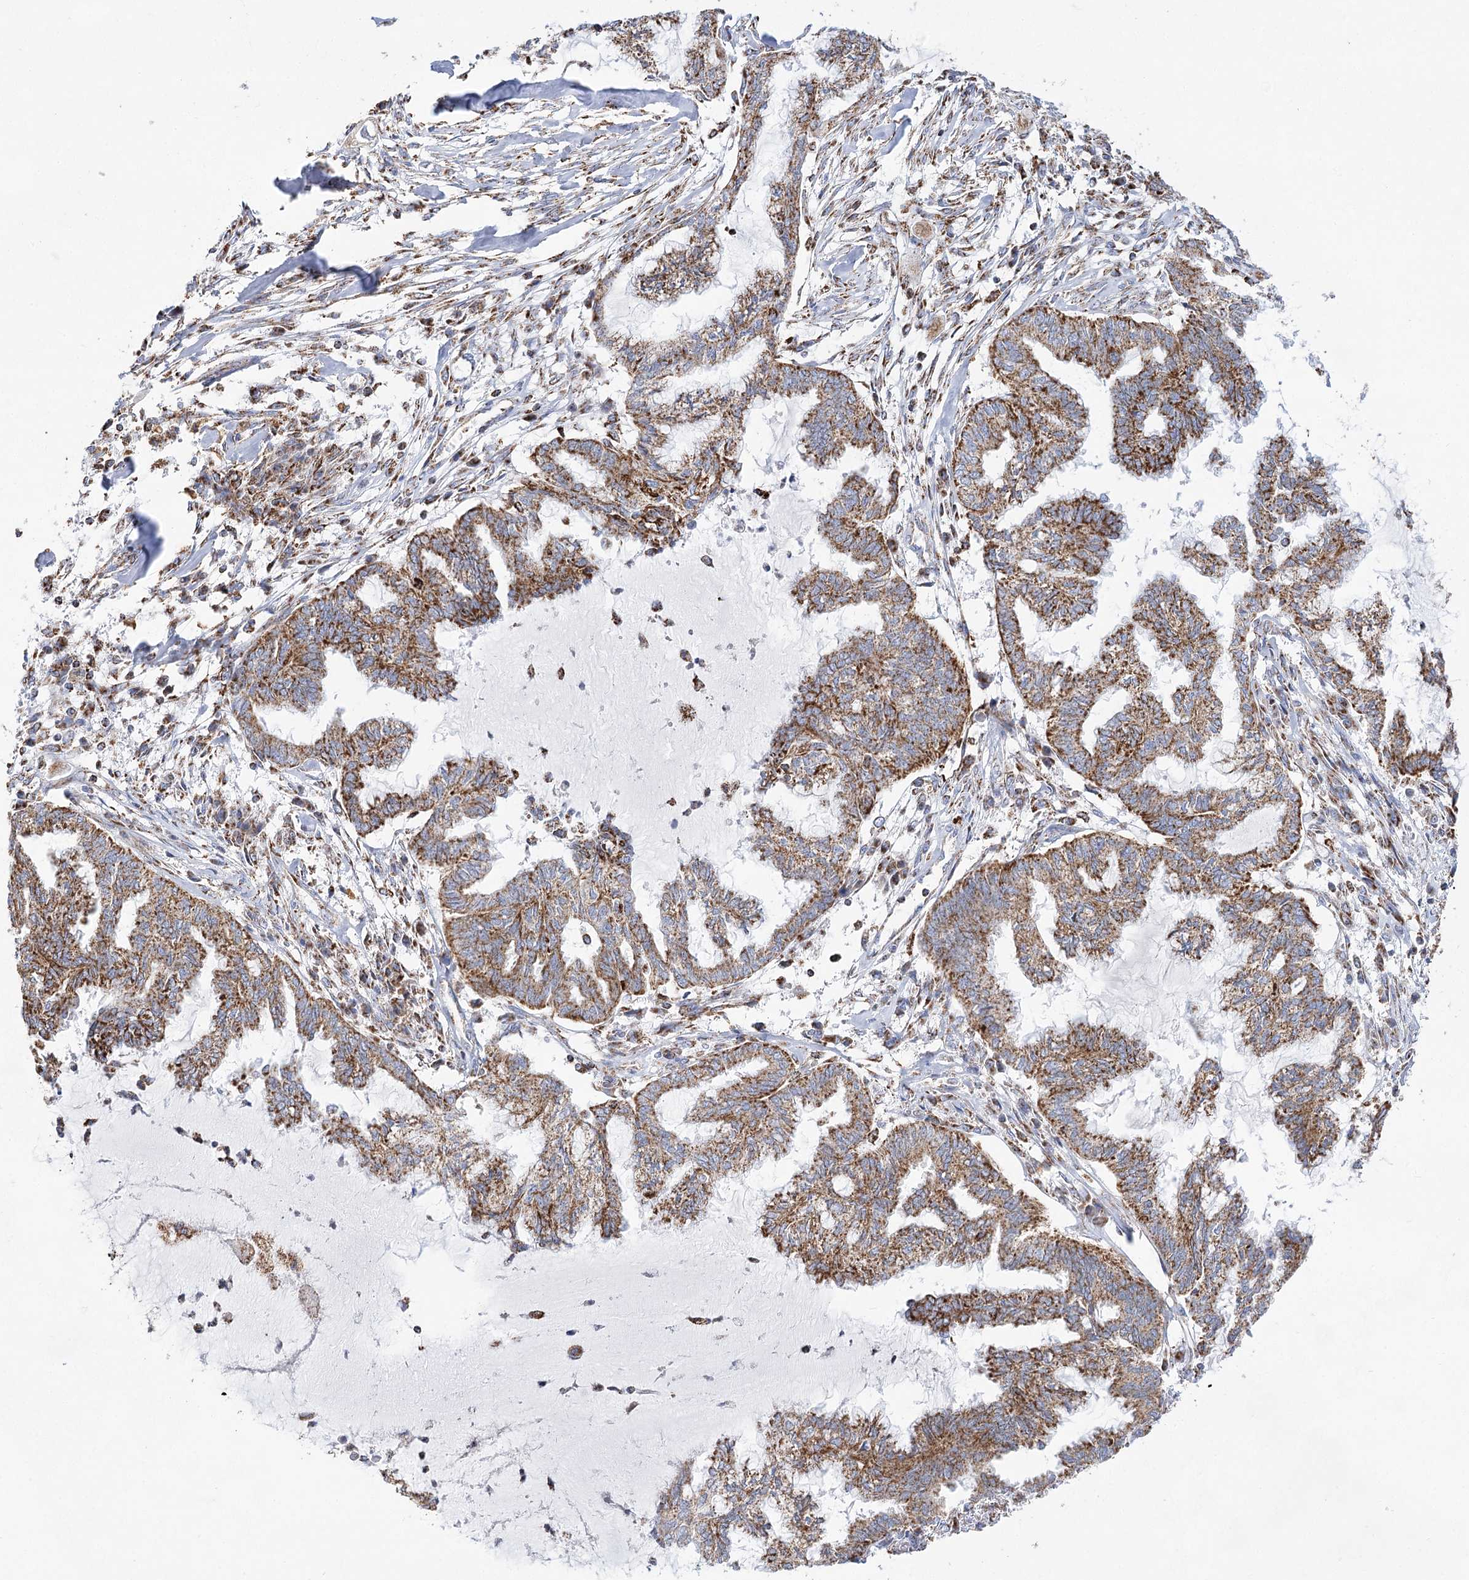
{"staining": {"intensity": "moderate", "quantity": ">75%", "location": "cytoplasmic/membranous"}, "tissue": "endometrial cancer", "cell_type": "Tumor cells", "image_type": "cancer", "snomed": [{"axis": "morphology", "description": "Adenocarcinoma, NOS"}, {"axis": "topography", "description": "Endometrium"}], "caption": "A brown stain shows moderate cytoplasmic/membranous staining of a protein in human endometrial cancer (adenocarcinoma) tumor cells. (brown staining indicates protein expression, while blue staining denotes nuclei).", "gene": "NADK2", "patient": {"sex": "female", "age": 86}}